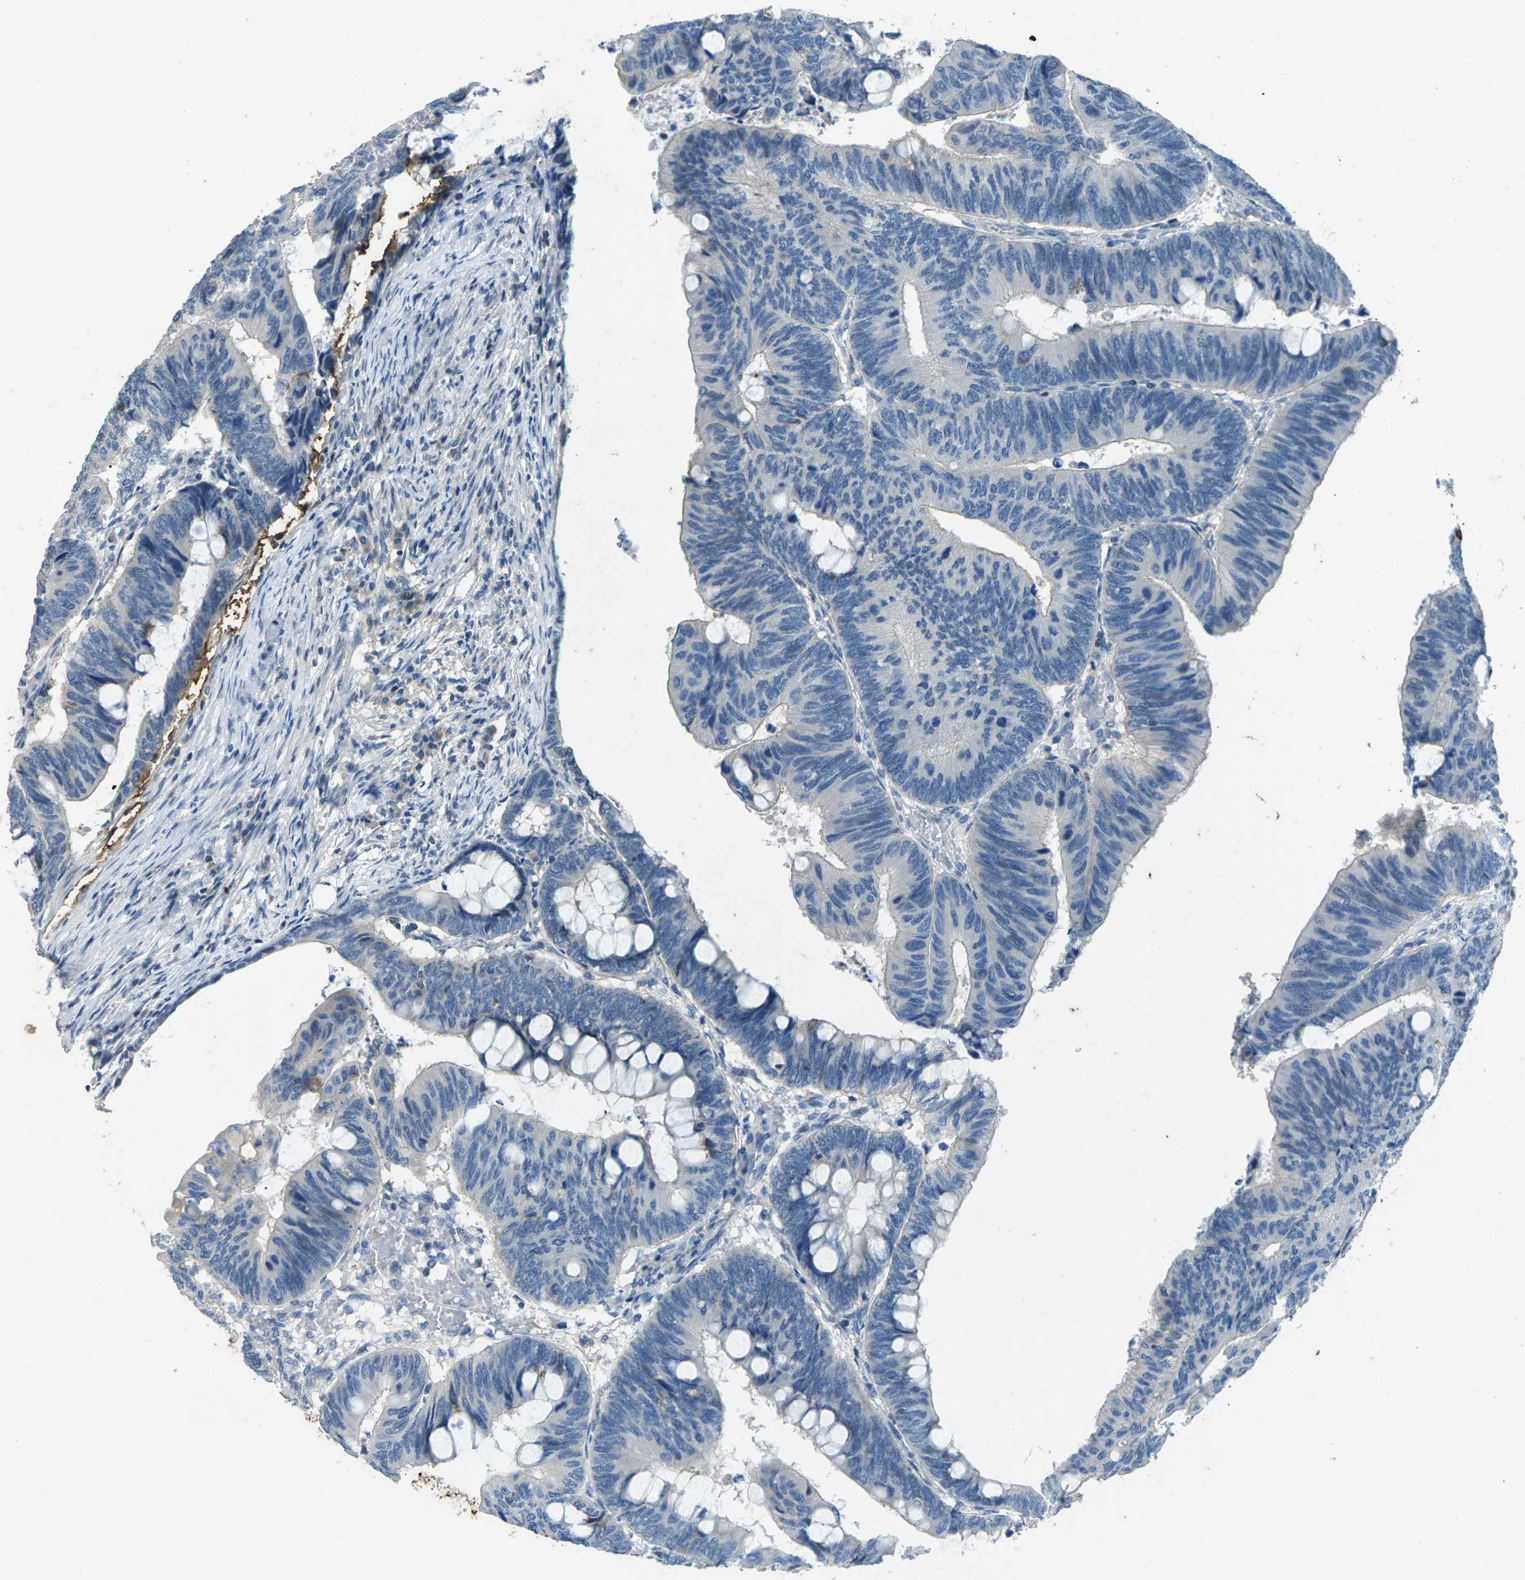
{"staining": {"intensity": "negative", "quantity": "none", "location": "none"}, "tissue": "colorectal cancer", "cell_type": "Tumor cells", "image_type": "cancer", "snomed": [{"axis": "morphology", "description": "Normal tissue, NOS"}, {"axis": "morphology", "description": "Adenocarcinoma, NOS"}, {"axis": "topography", "description": "Rectum"}, {"axis": "topography", "description": "Peripheral nerve tissue"}], "caption": "This is a image of IHC staining of colorectal cancer, which shows no staining in tumor cells.", "gene": "SIGLEC14", "patient": {"sex": "male", "age": 92}}